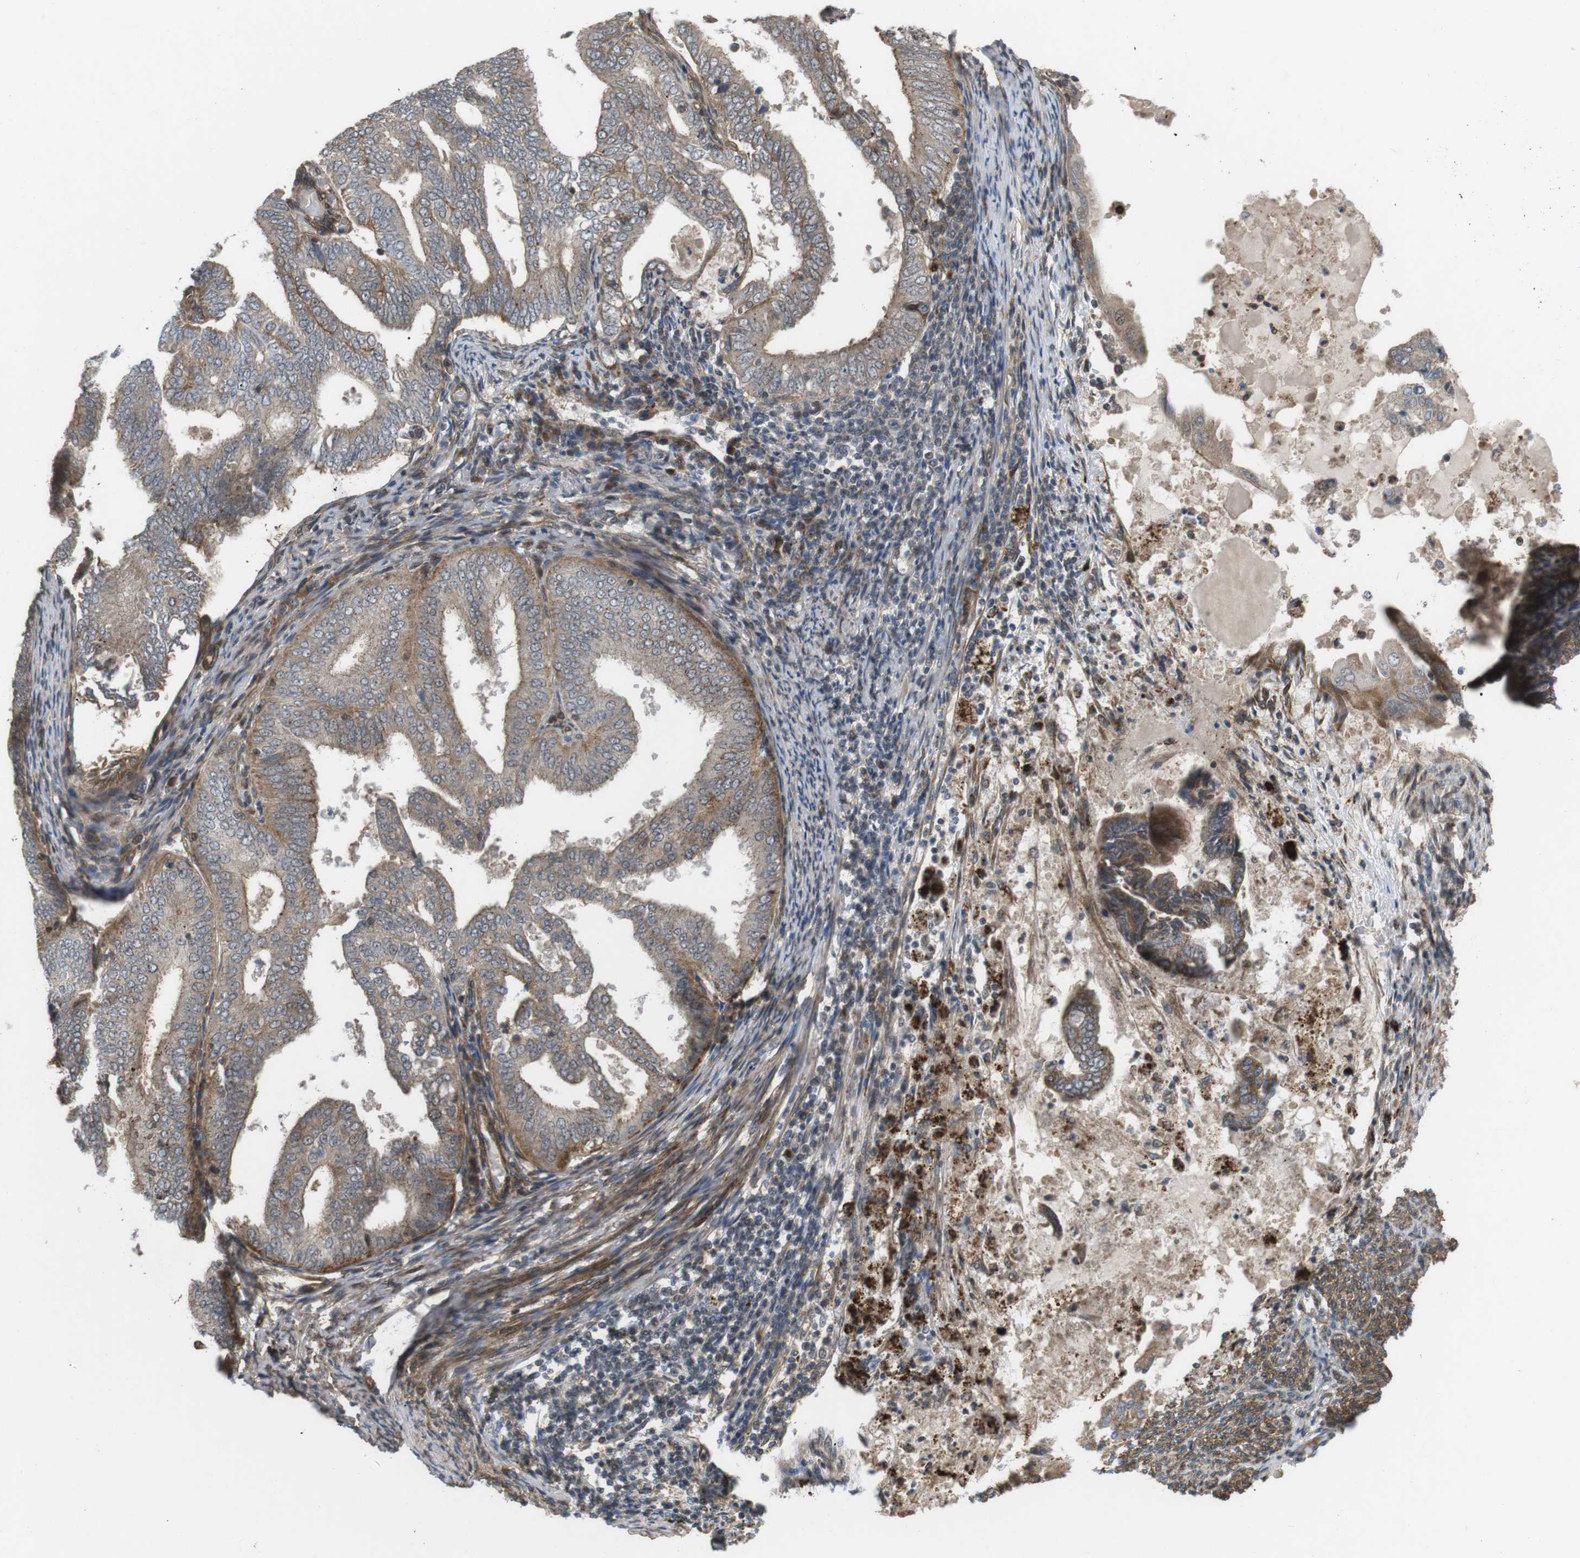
{"staining": {"intensity": "moderate", "quantity": ">75%", "location": "cytoplasmic/membranous"}, "tissue": "endometrial cancer", "cell_type": "Tumor cells", "image_type": "cancer", "snomed": [{"axis": "morphology", "description": "Adenocarcinoma, NOS"}, {"axis": "topography", "description": "Endometrium"}], "caption": "DAB (3,3'-diaminobenzidine) immunohistochemical staining of endometrial cancer (adenocarcinoma) displays moderate cytoplasmic/membranous protein positivity in about >75% of tumor cells.", "gene": "KANK2", "patient": {"sex": "female", "age": 58}}